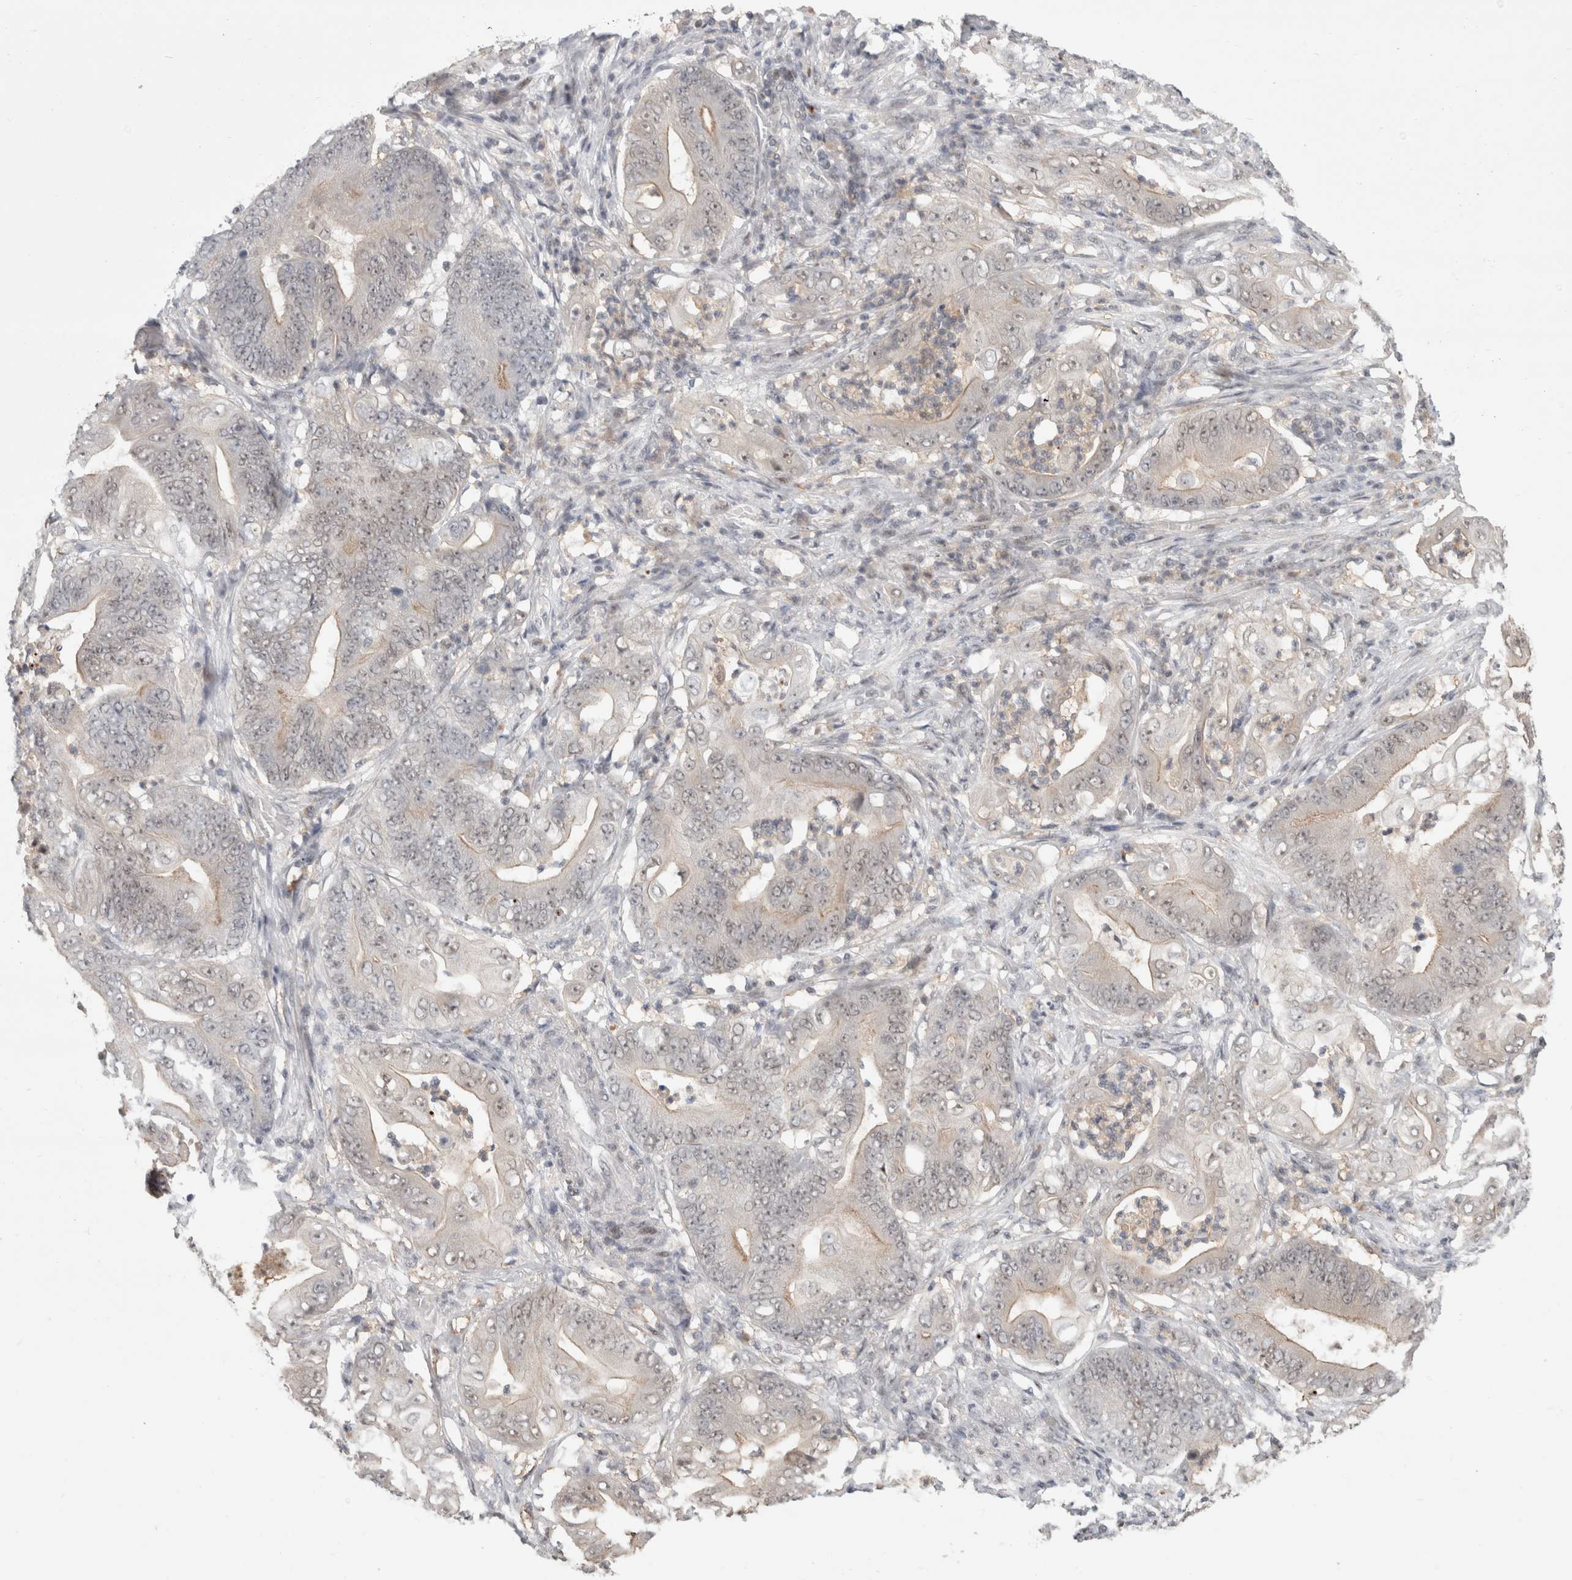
{"staining": {"intensity": "weak", "quantity": "<25%", "location": "cytoplasmic/membranous"}, "tissue": "stomach cancer", "cell_type": "Tumor cells", "image_type": "cancer", "snomed": [{"axis": "morphology", "description": "Adenocarcinoma, NOS"}, {"axis": "topography", "description": "Stomach"}], "caption": "Adenocarcinoma (stomach) was stained to show a protein in brown. There is no significant expression in tumor cells.", "gene": "SENP6", "patient": {"sex": "female", "age": 73}}